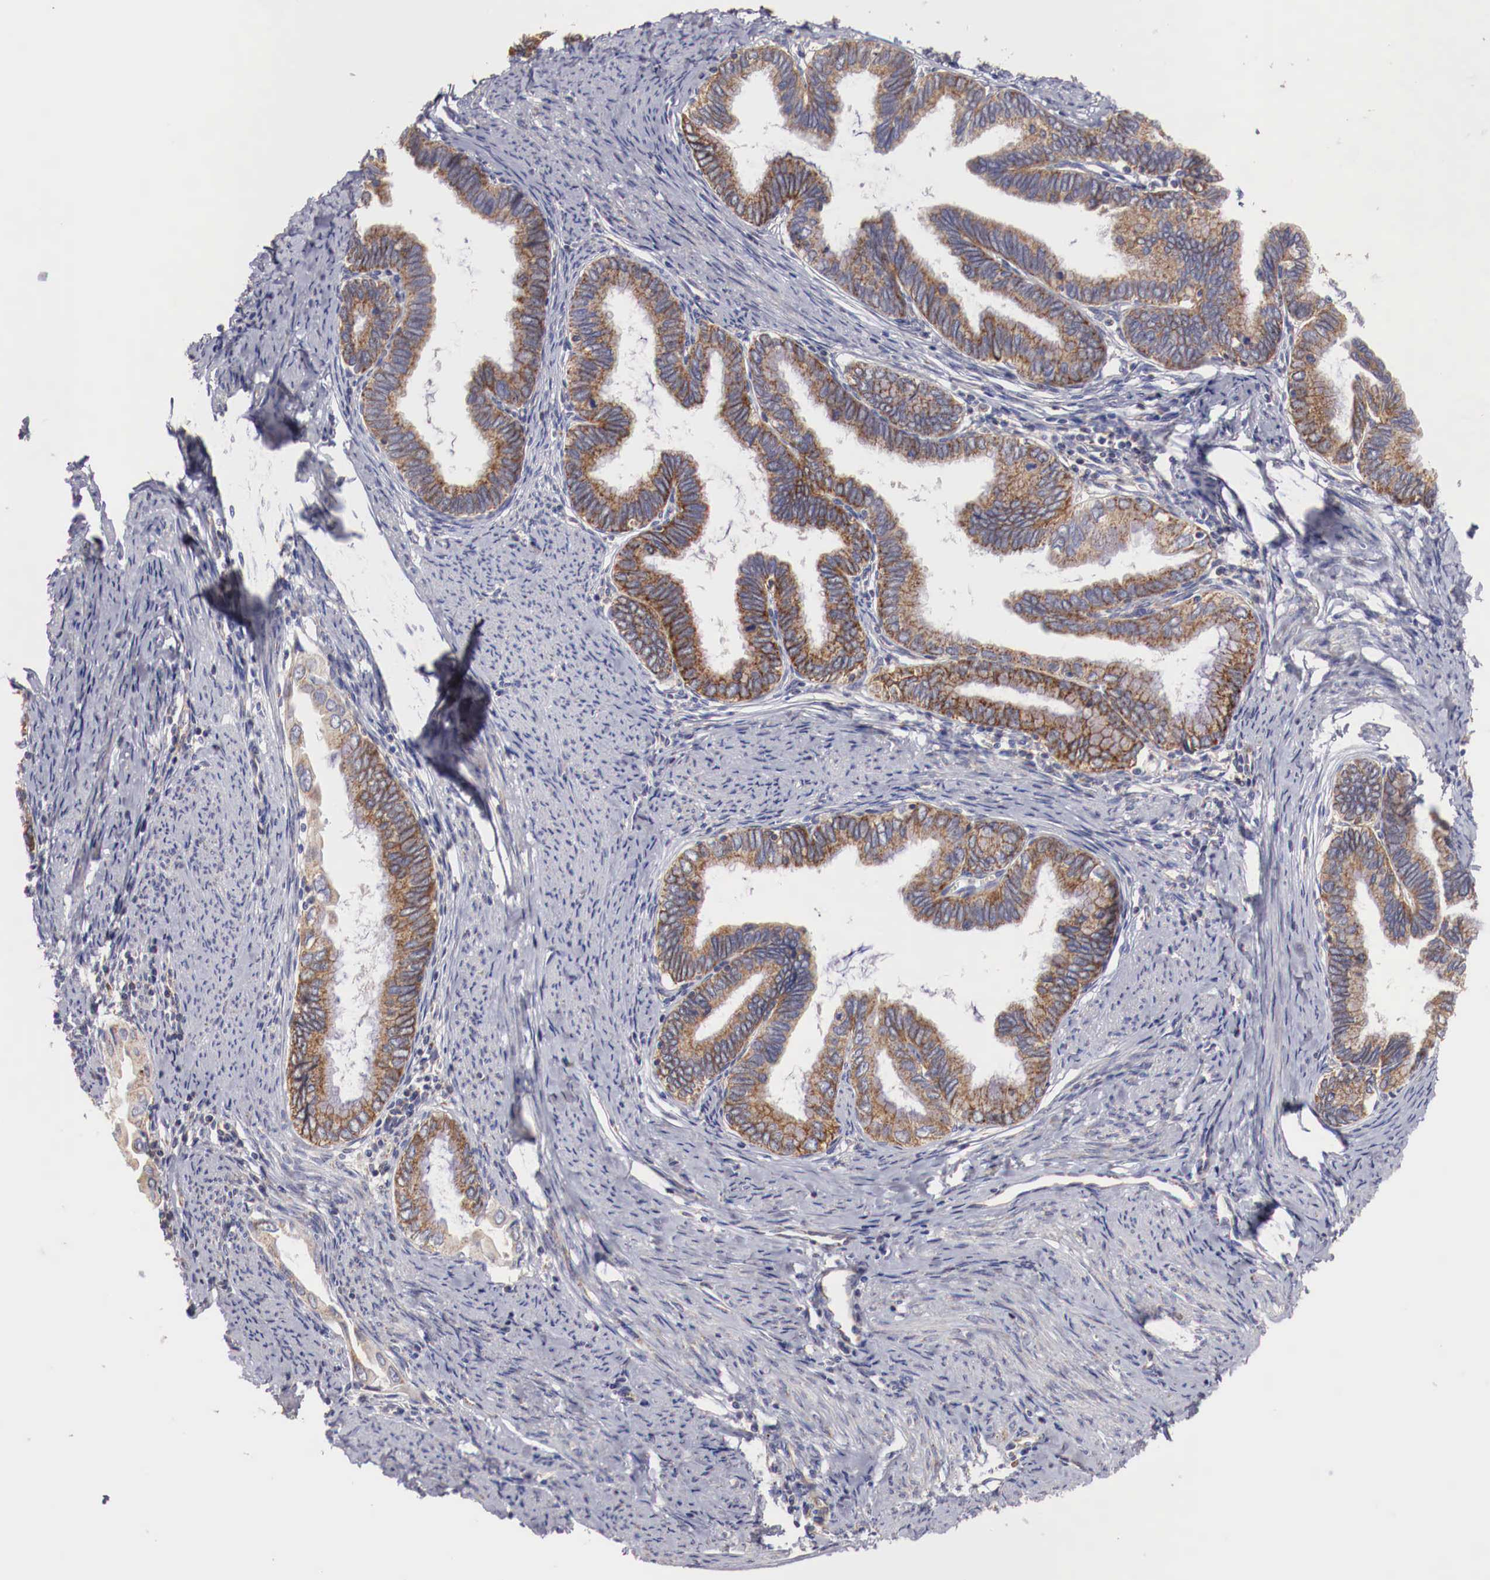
{"staining": {"intensity": "moderate", "quantity": ">75%", "location": "cytoplasmic/membranous"}, "tissue": "cervical cancer", "cell_type": "Tumor cells", "image_type": "cancer", "snomed": [{"axis": "morphology", "description": "Adenocarcinoma, NOS"}, {"axis": "topography", "description": "Cervix"}], "caption": "Human cervical cancer stained with a protein marker reveals moderate staining in tumor cells.", "gene": "XPNPEP3", "patient": {"sex": "female", "age": 49}}